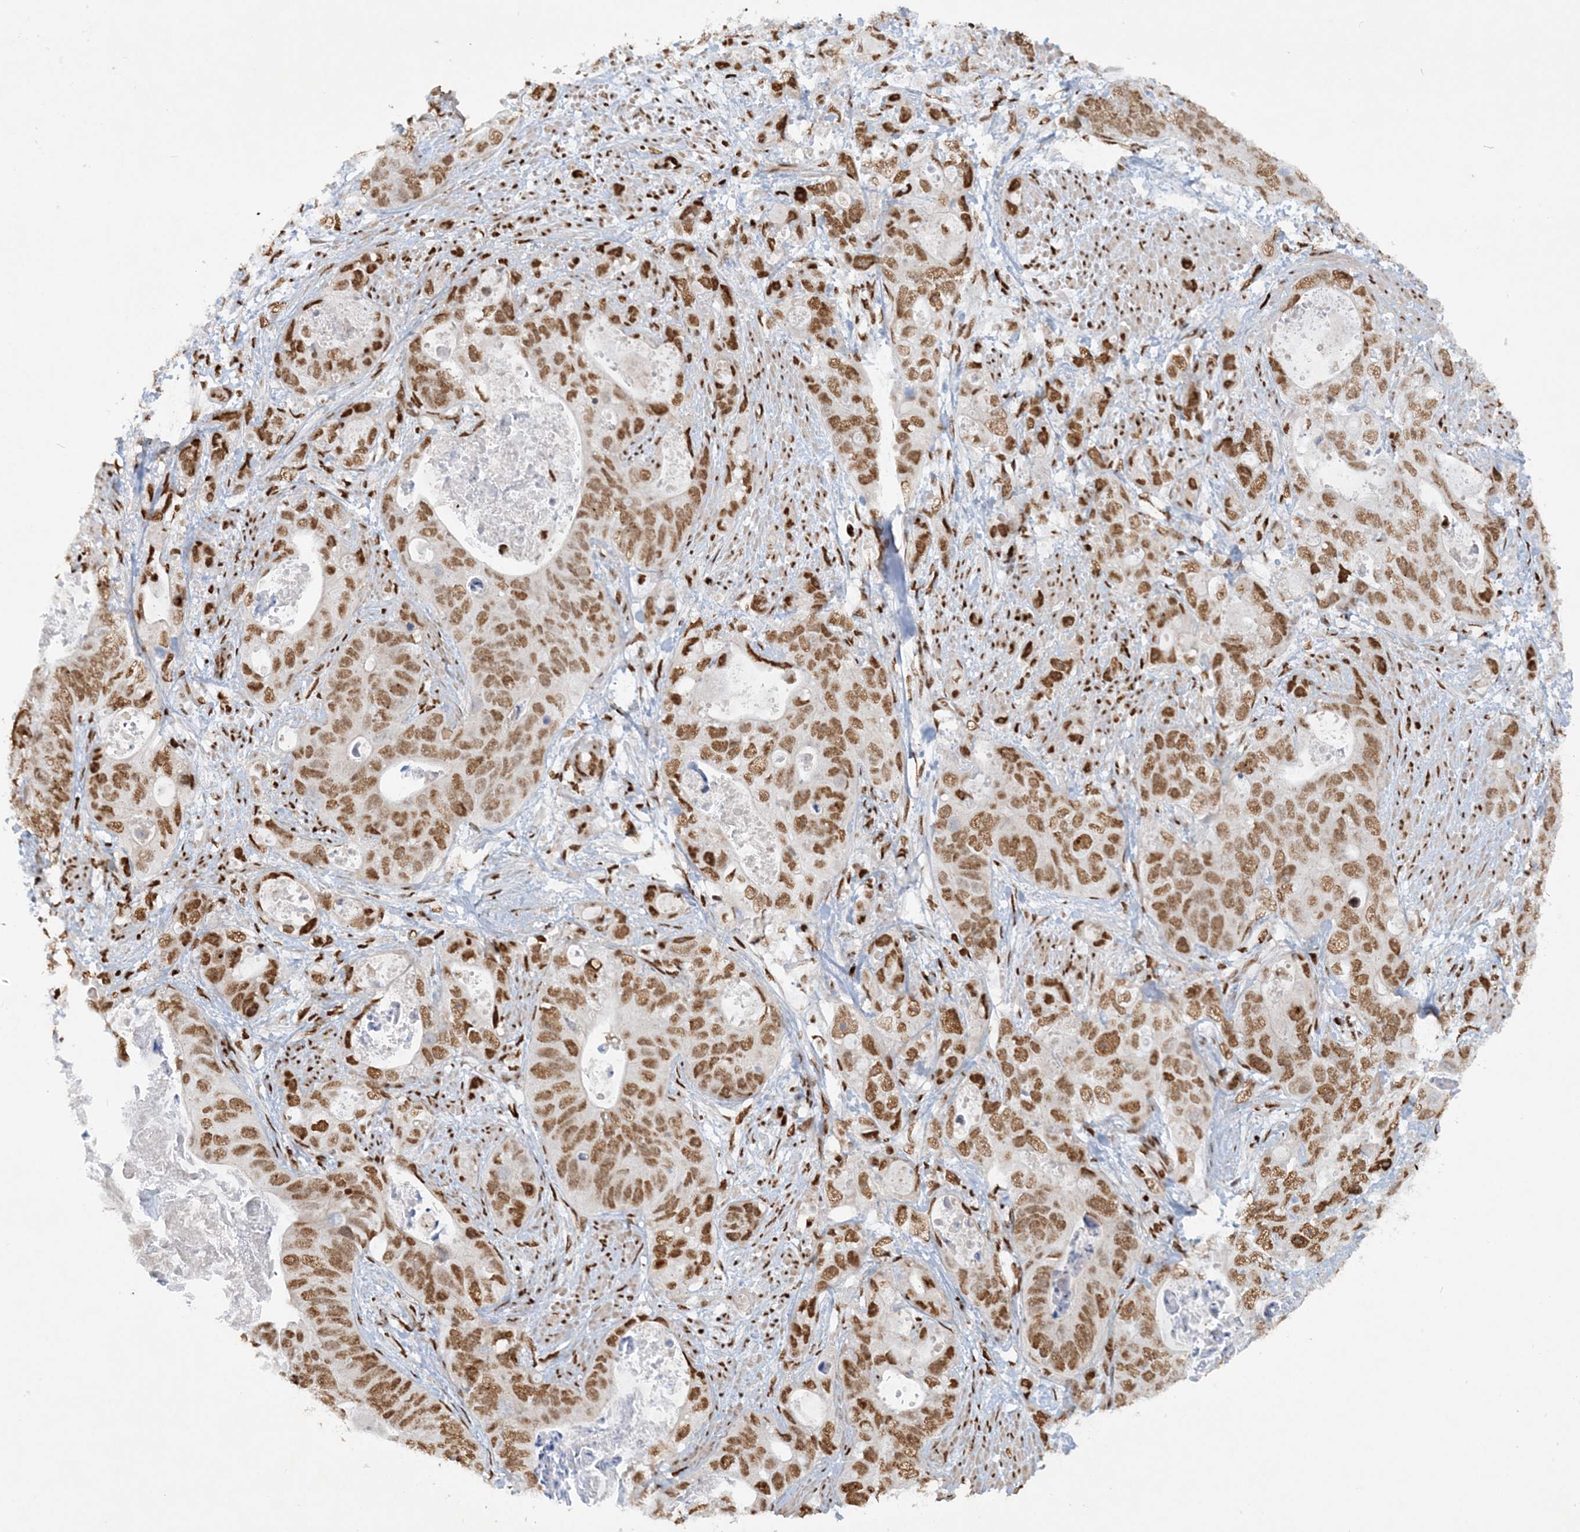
{"staining": {"intensity": "moderate", "quantity": ">75%", "location": "nuclear"}, "tissue": "stomach cancer", "cell_type": "Tumor cells", "image_type": "cancer", "snomed": [{"axis": "morphology", "description": "Adenocarcinoma, NOS"}, {"axis": "topography", "description": "Stomach"}], "caption": "A brown stain shows moderate nuclear staining of a protein in human stomach adenocarcinoma tumor cells.", "gene": "DELE1", "patient": {"sex": "female", "age": 89}}